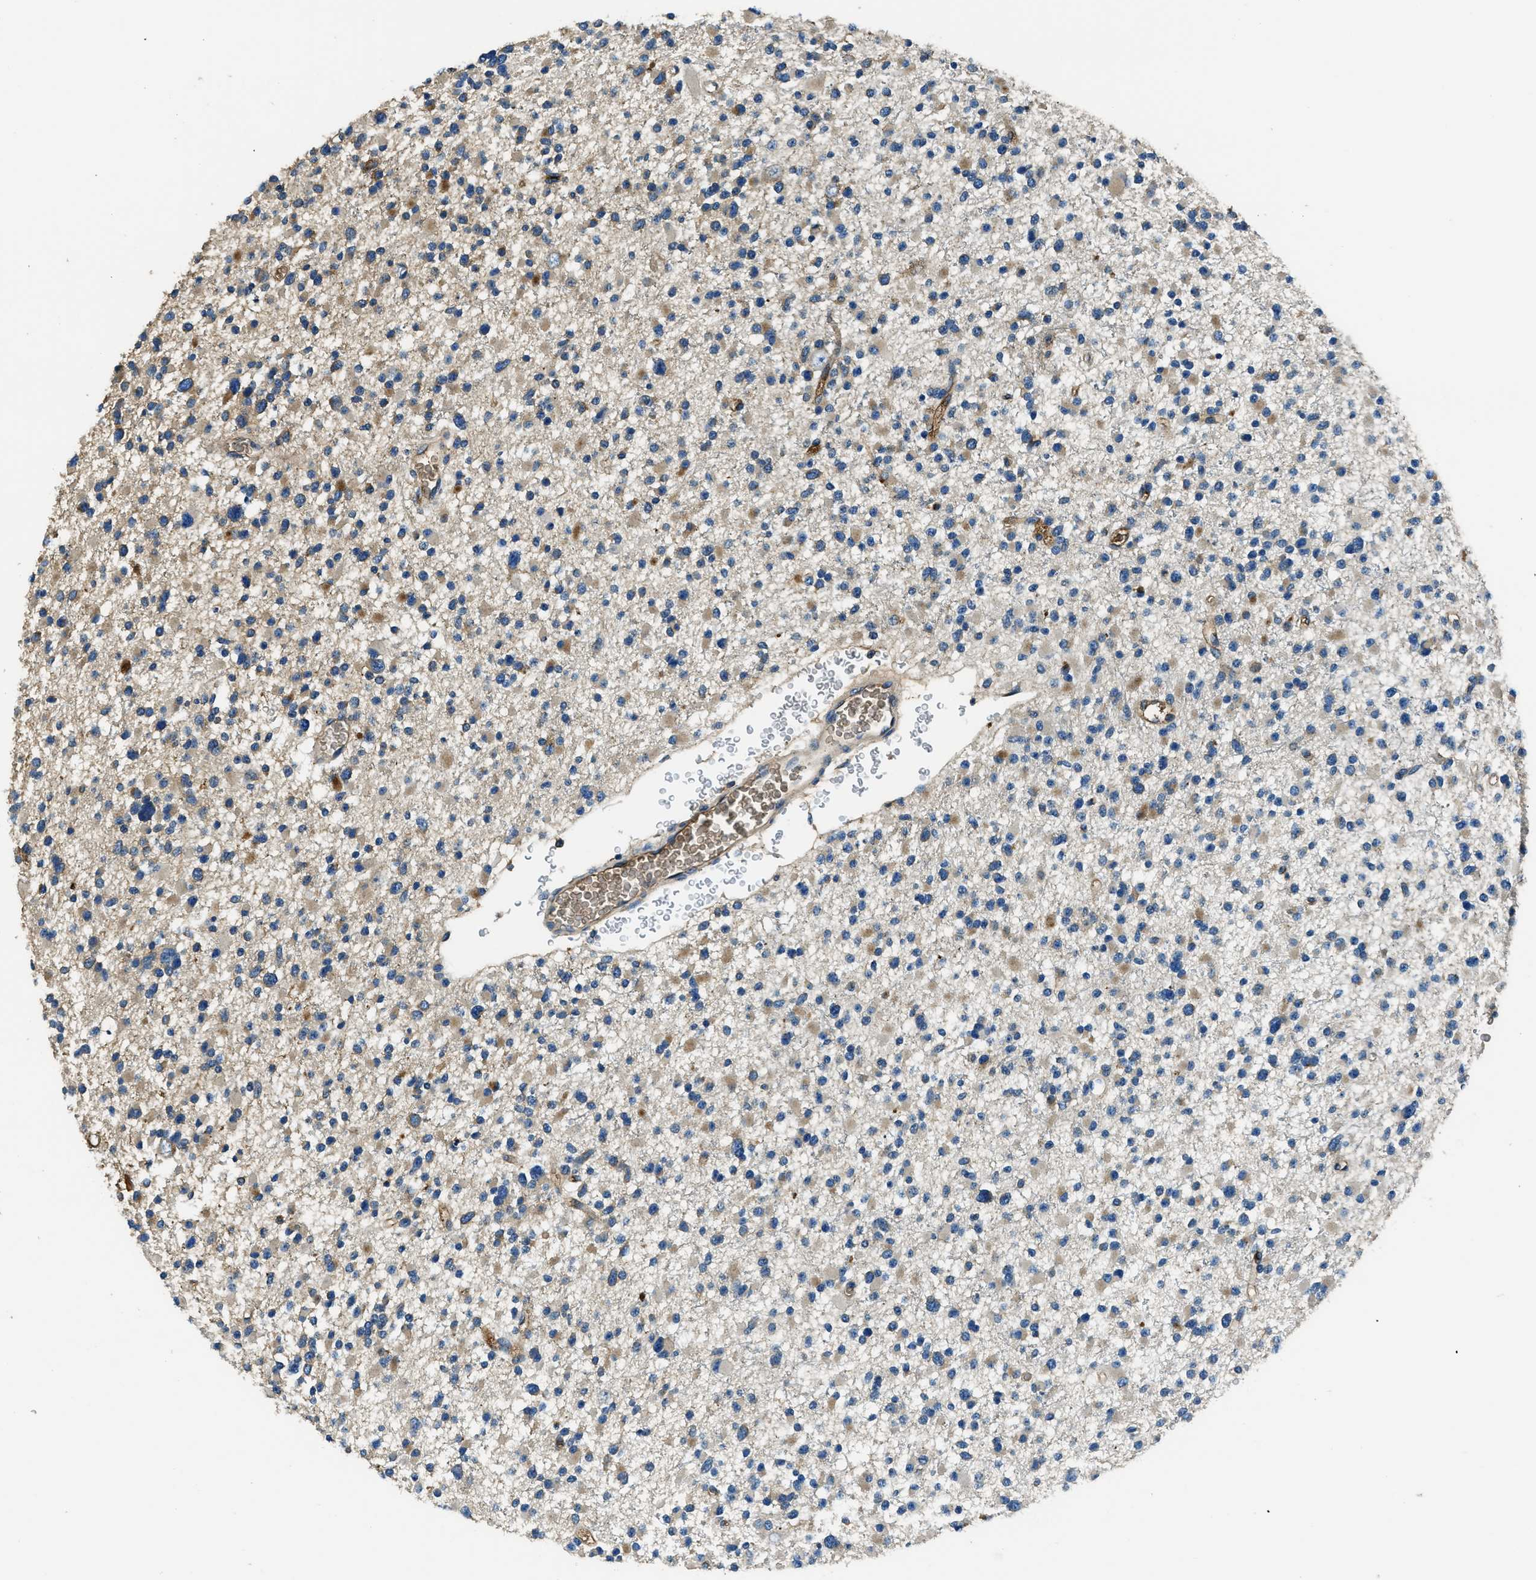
{"staining": {"intensity": "weak", "quantity": "25%-75%", "location": "cytoplasmic/membranous"}, "tissue": "glioma", "cell_type": "Tumor cells", "image_type": "cancer", "snomed": [{"axis": "morphology", "description": "Glioma, malignant, Low grade"}, {"axis": "topography", "description": "Brain"}], "caption": "High-magnification brightfield microscopy of glioma stained with DAB (brown) and counterstained with hematoxylin (blue). tumor cells exhibit weak cytoplasmic/membranous positivity is appreciated in about25%-75% of cells. The staining is performed using DAB brown chromogen to label protein expression. The nuclei are counter-stained blue using hematoxylin.", "gene": "TMEM186", "patient": {"sex": "female", "age": 22}}